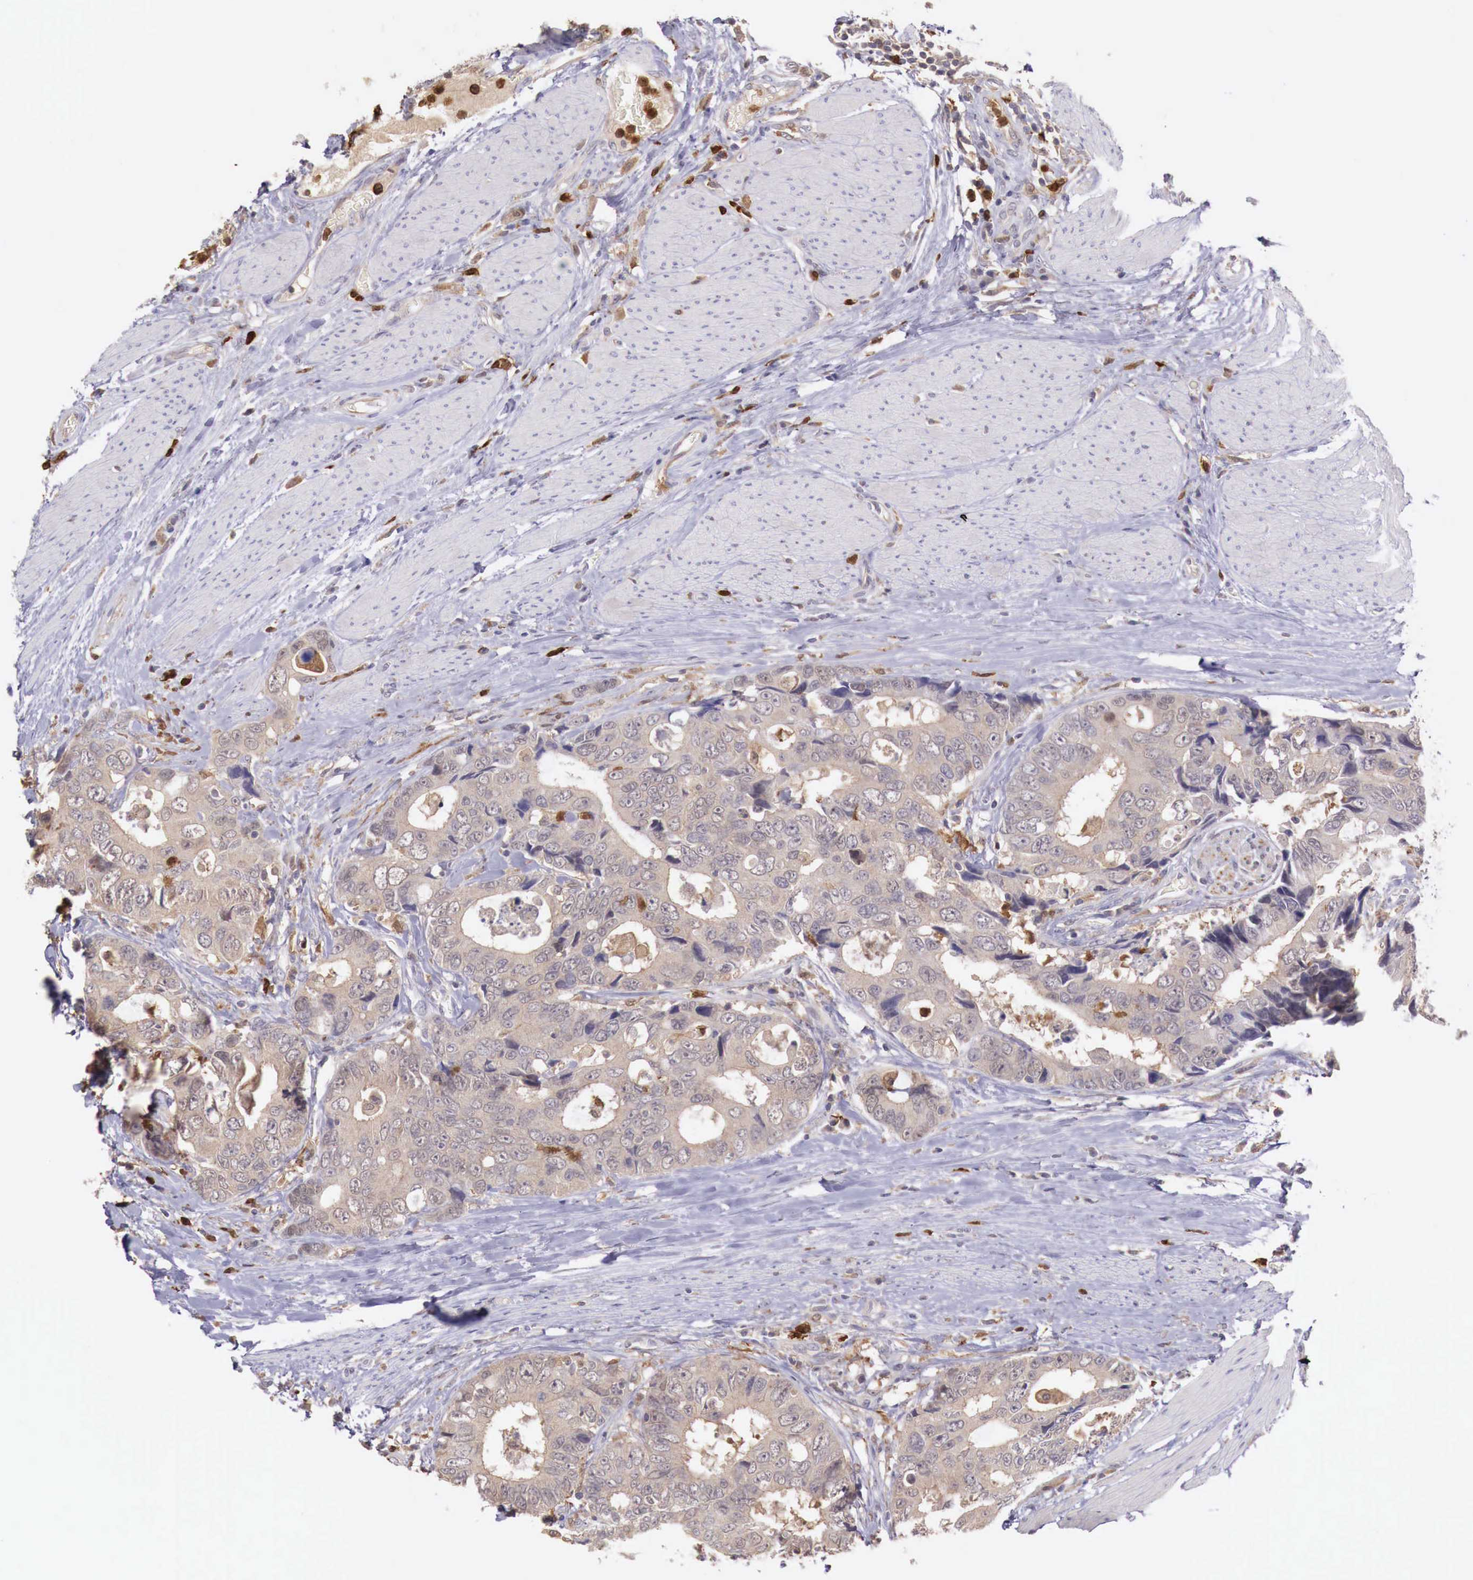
{"staining": {"intensity": "weak", "quantity": ">75%", "location": "cytoplasmic/membranous"}, "tissue": "colorectal cancer", "cell_type": "Tumor cells", "image_type": "cancer", "snomed": [{"axis": "morphology", "description": "Adenocarcinoma, NOS"}, {"axis": "topography", "description": "Rectum"}], "caption": "High-power microscopy captured an IHC micrograph of adenocarcinoma (colorectal), revealing weak cytoplasmic/membranous expression in approximately >75% of tumor cells. Using DAB (3,3'-diaminobenzidine) (brown) and hematoxylin (blue) stains, captured at high magnification using brightfield microscopy.", "gene": "GAB2", "patient": {"sex": "female", "age": 67}}